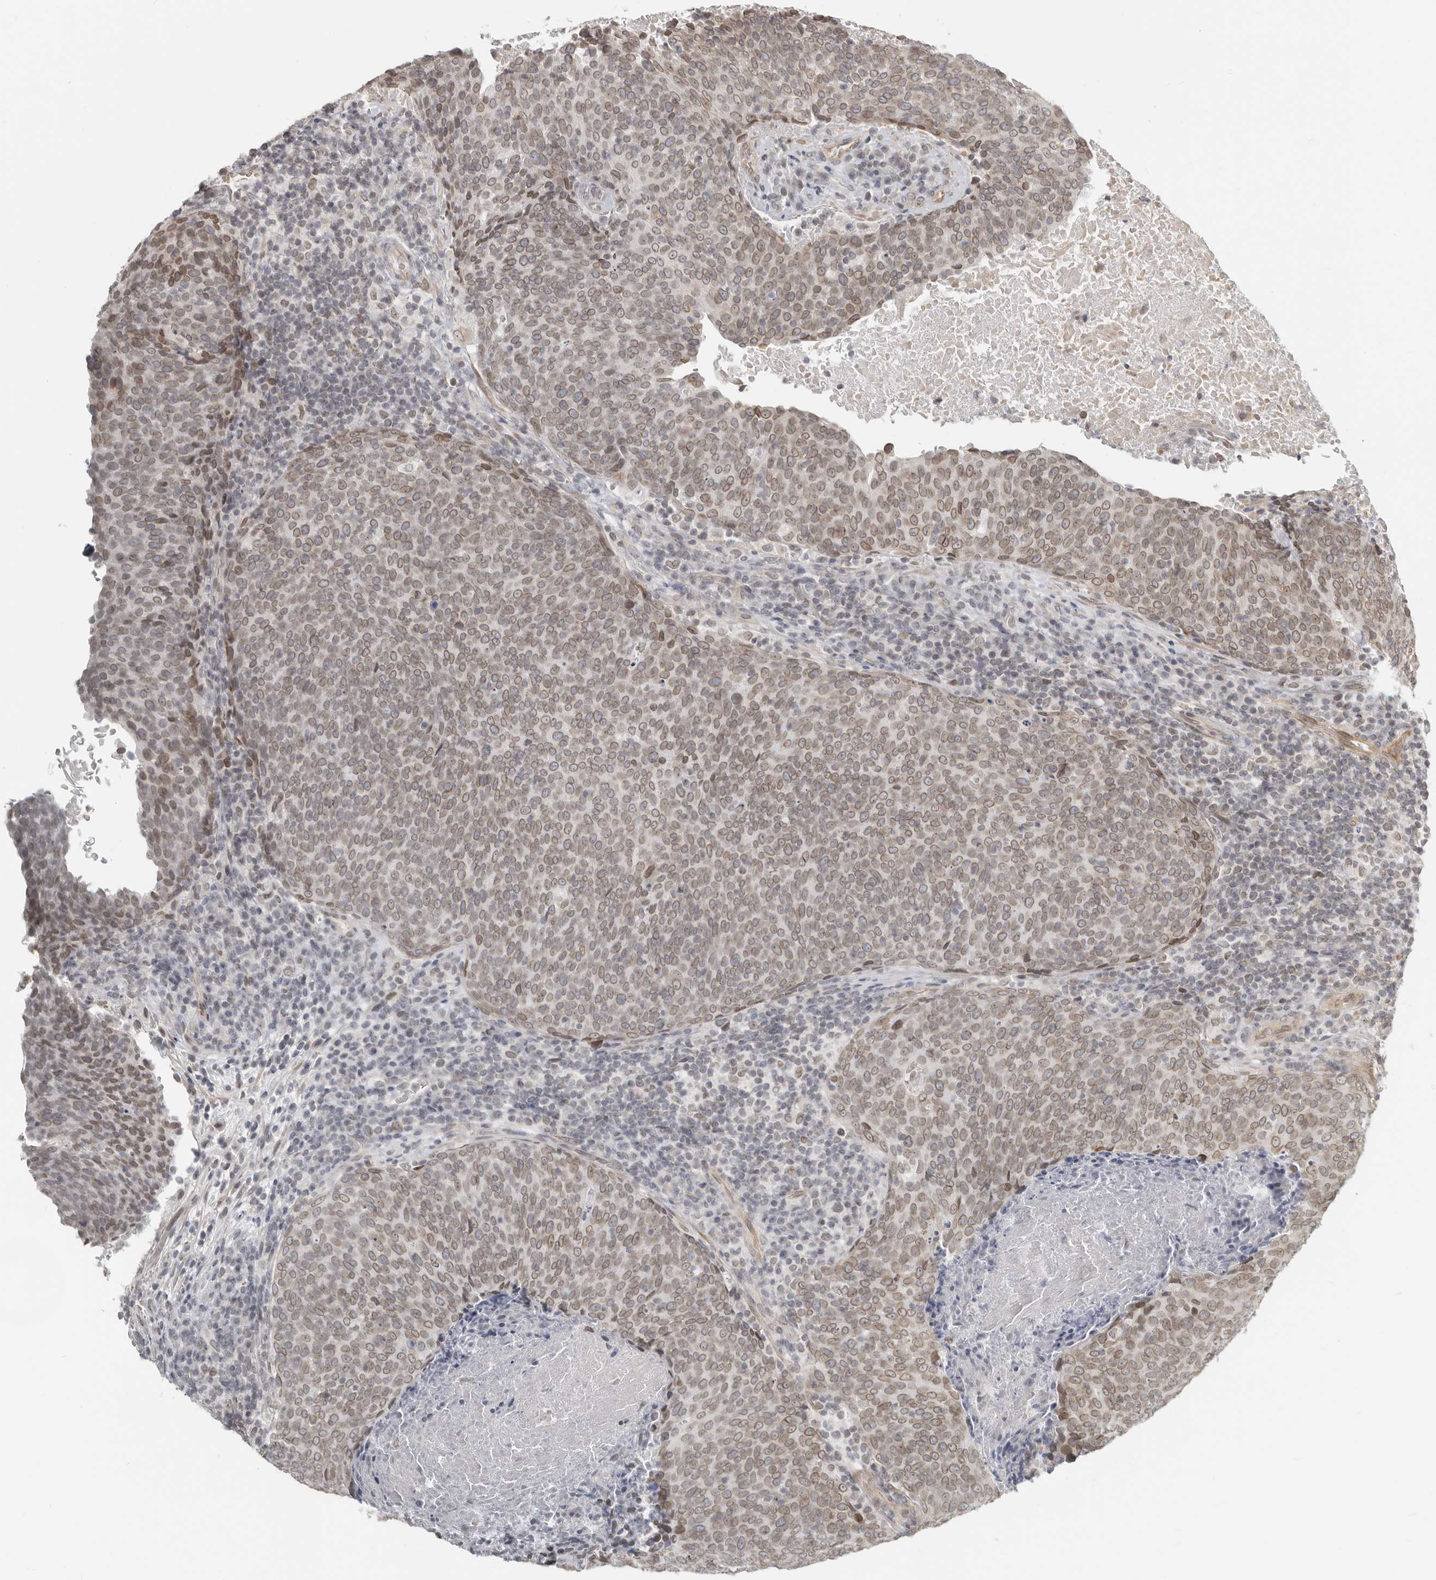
{"staining": {"intensity": "moderate", "quantity": ">75%", "location": "cytoplasmic/membranous,nuclear"}, "tissue": "head and neck cancer", "cell_type": "Tumor cells", "image_type": "cancer", "snomed": [{"axis": "morphology", "description": "Squamous cell carcinoma, NOS"}, {"axis": "morphology", "description": "Squamous cell carcinoma, metastatic, NOS"}, {"axis": "topography", "description": "Lymph node"}, {"axis": "topography", "description": "Head-Neck"}], "caption": "DAB (3,3'-diaminobenzidine) immunohistochemical staining of human squamous cell carcinoma (head and neck) displays moderate cytoplasmic/membranous and nuclear protein staining in about >75% of tumor cells.", "gene": "NUP153", "patient": {"sex": "male", "age": 62}}